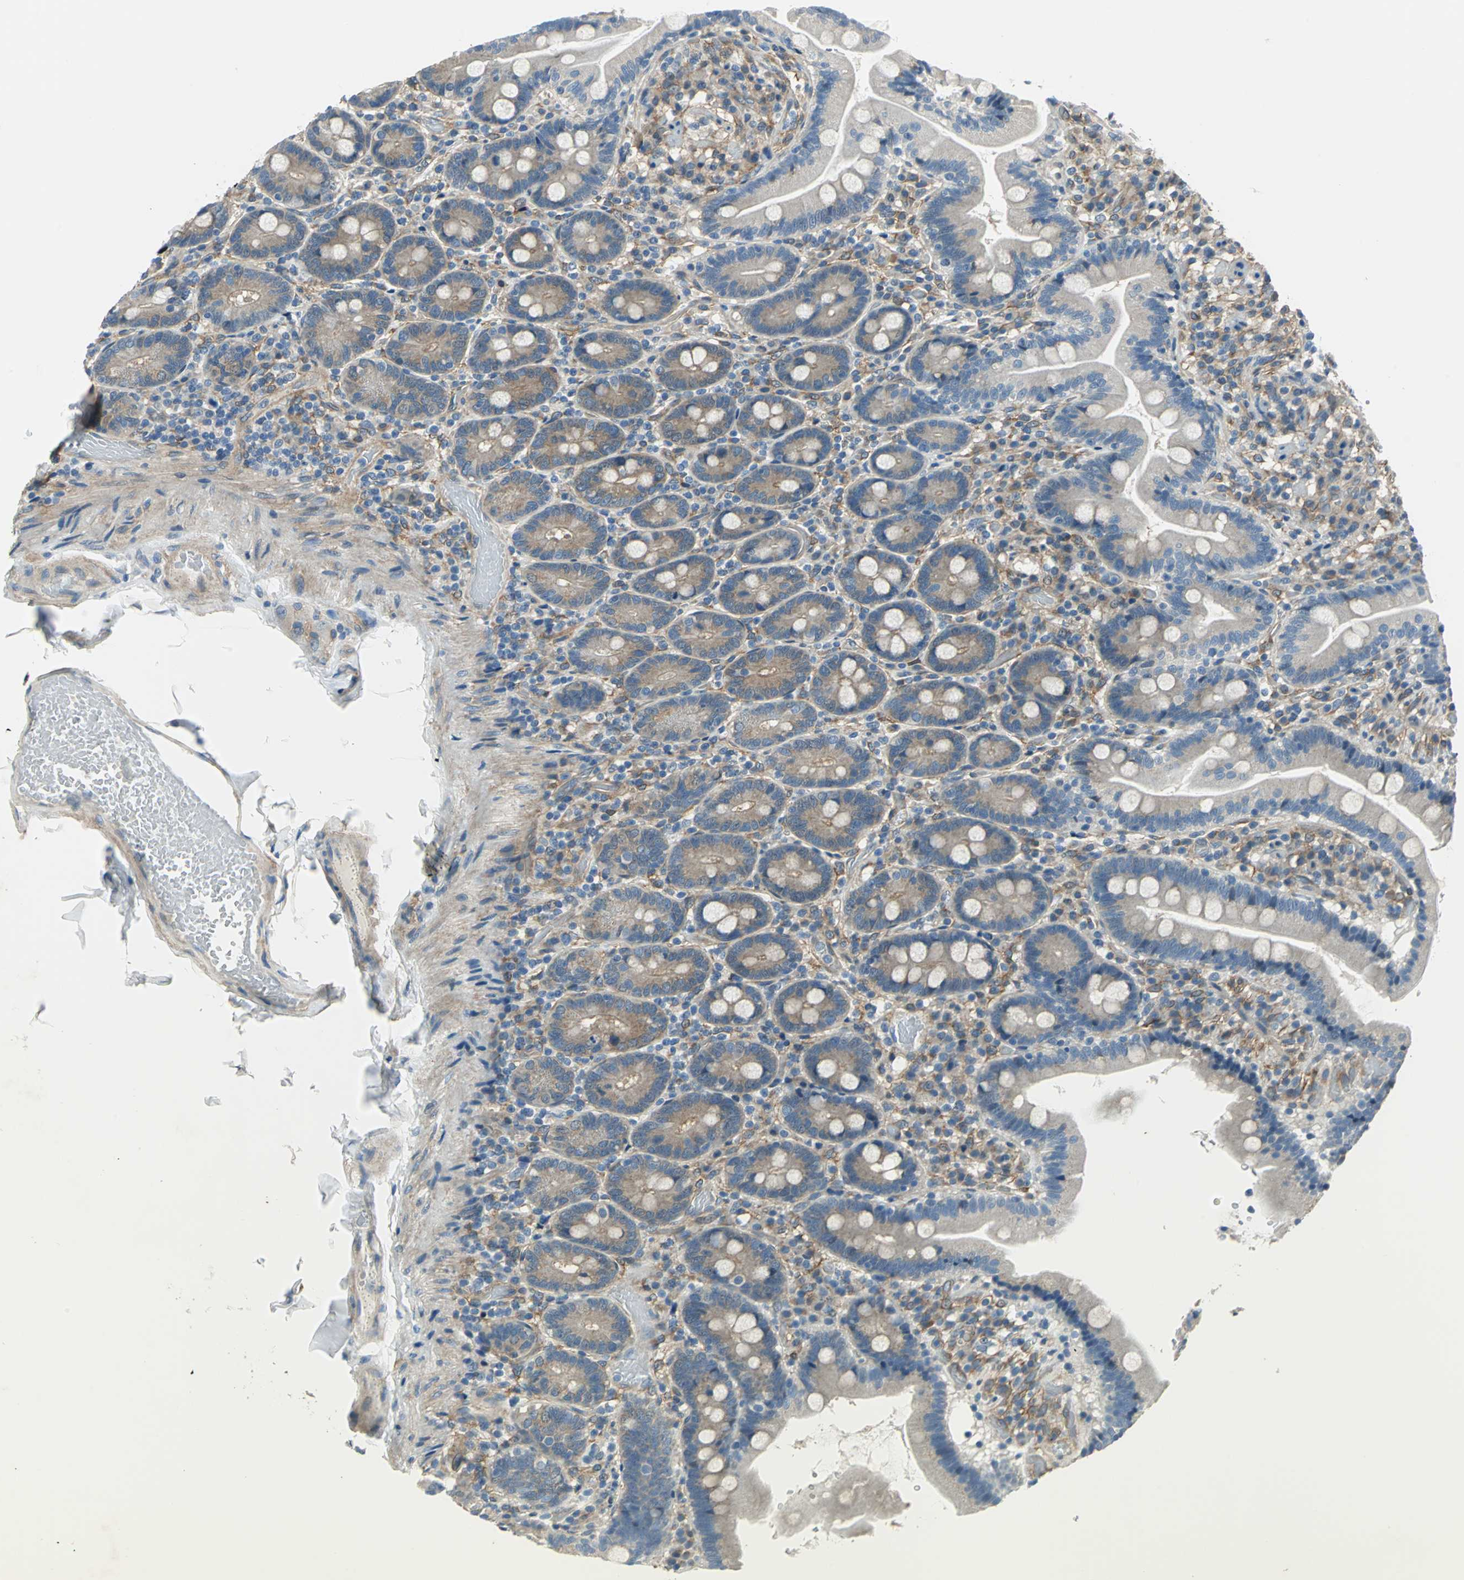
{"staining": {"intensity": "moderate", "quantity": "25%-75%", "location": "cytoplasmic/membranous"}, "tissue": "duodenum", "cell_type": "Glandular cells", "image_type": "normal", "snomed": [{"axis": "morphology", "description": "Normal tissue, NOS"}, {"axis": "topography", "description": "Duodenum"}], "caption": "Protein analysis of benign duodenum exhibits moderate cytoplasmic/membranous positivity in about 25%-75% of glandular cells. Using DAB (brown) and hematoxylin (blue) stains, captured at high magnification using brightfield microscopy.", "gene": "CDC42EP1", "patient": {"sex": "male", "age": 66}}